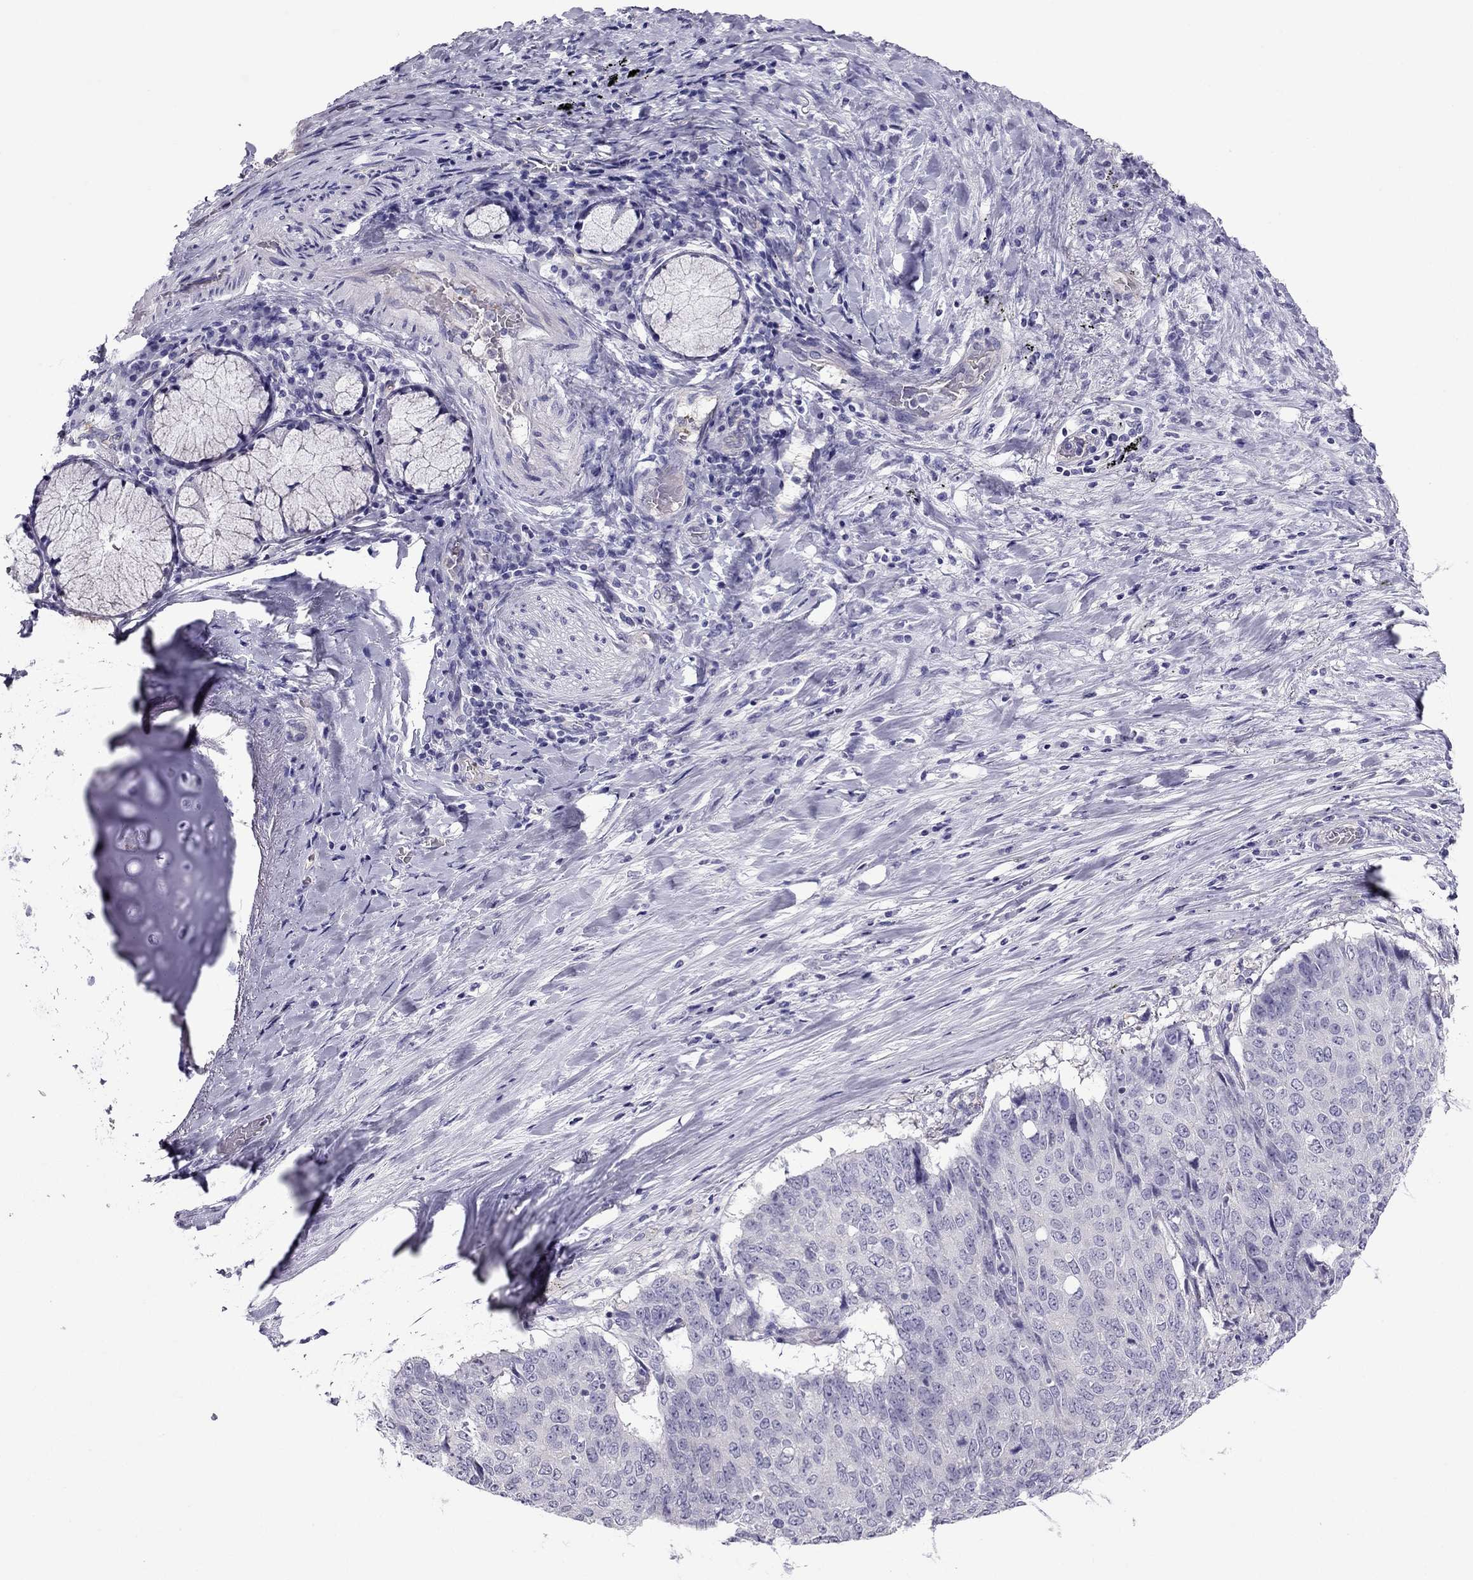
{"staining": {"intensity": "negative", "quantity": "none", "location": "none"}, "tissue": "lung cancer", "cell_type": "Tumor cells", "image_type": "cancer", "snomed": [{"axis": "morphology", "description": "Normal tissue, NOS"}, {"axis": "morphology", "description": "Squamous cell carcinoma, NOS"}, {"axis": "topography", "description": "Bronchus"}, {"axis": "topography", "description": "Lung"}], "caption": "Immunohistochemistry (IHC) of squamous cell carcinoma (lung) shows no staining in tumor cells.", "gene": "GJA8", "patient": {"sex": "male", "age": 64}}